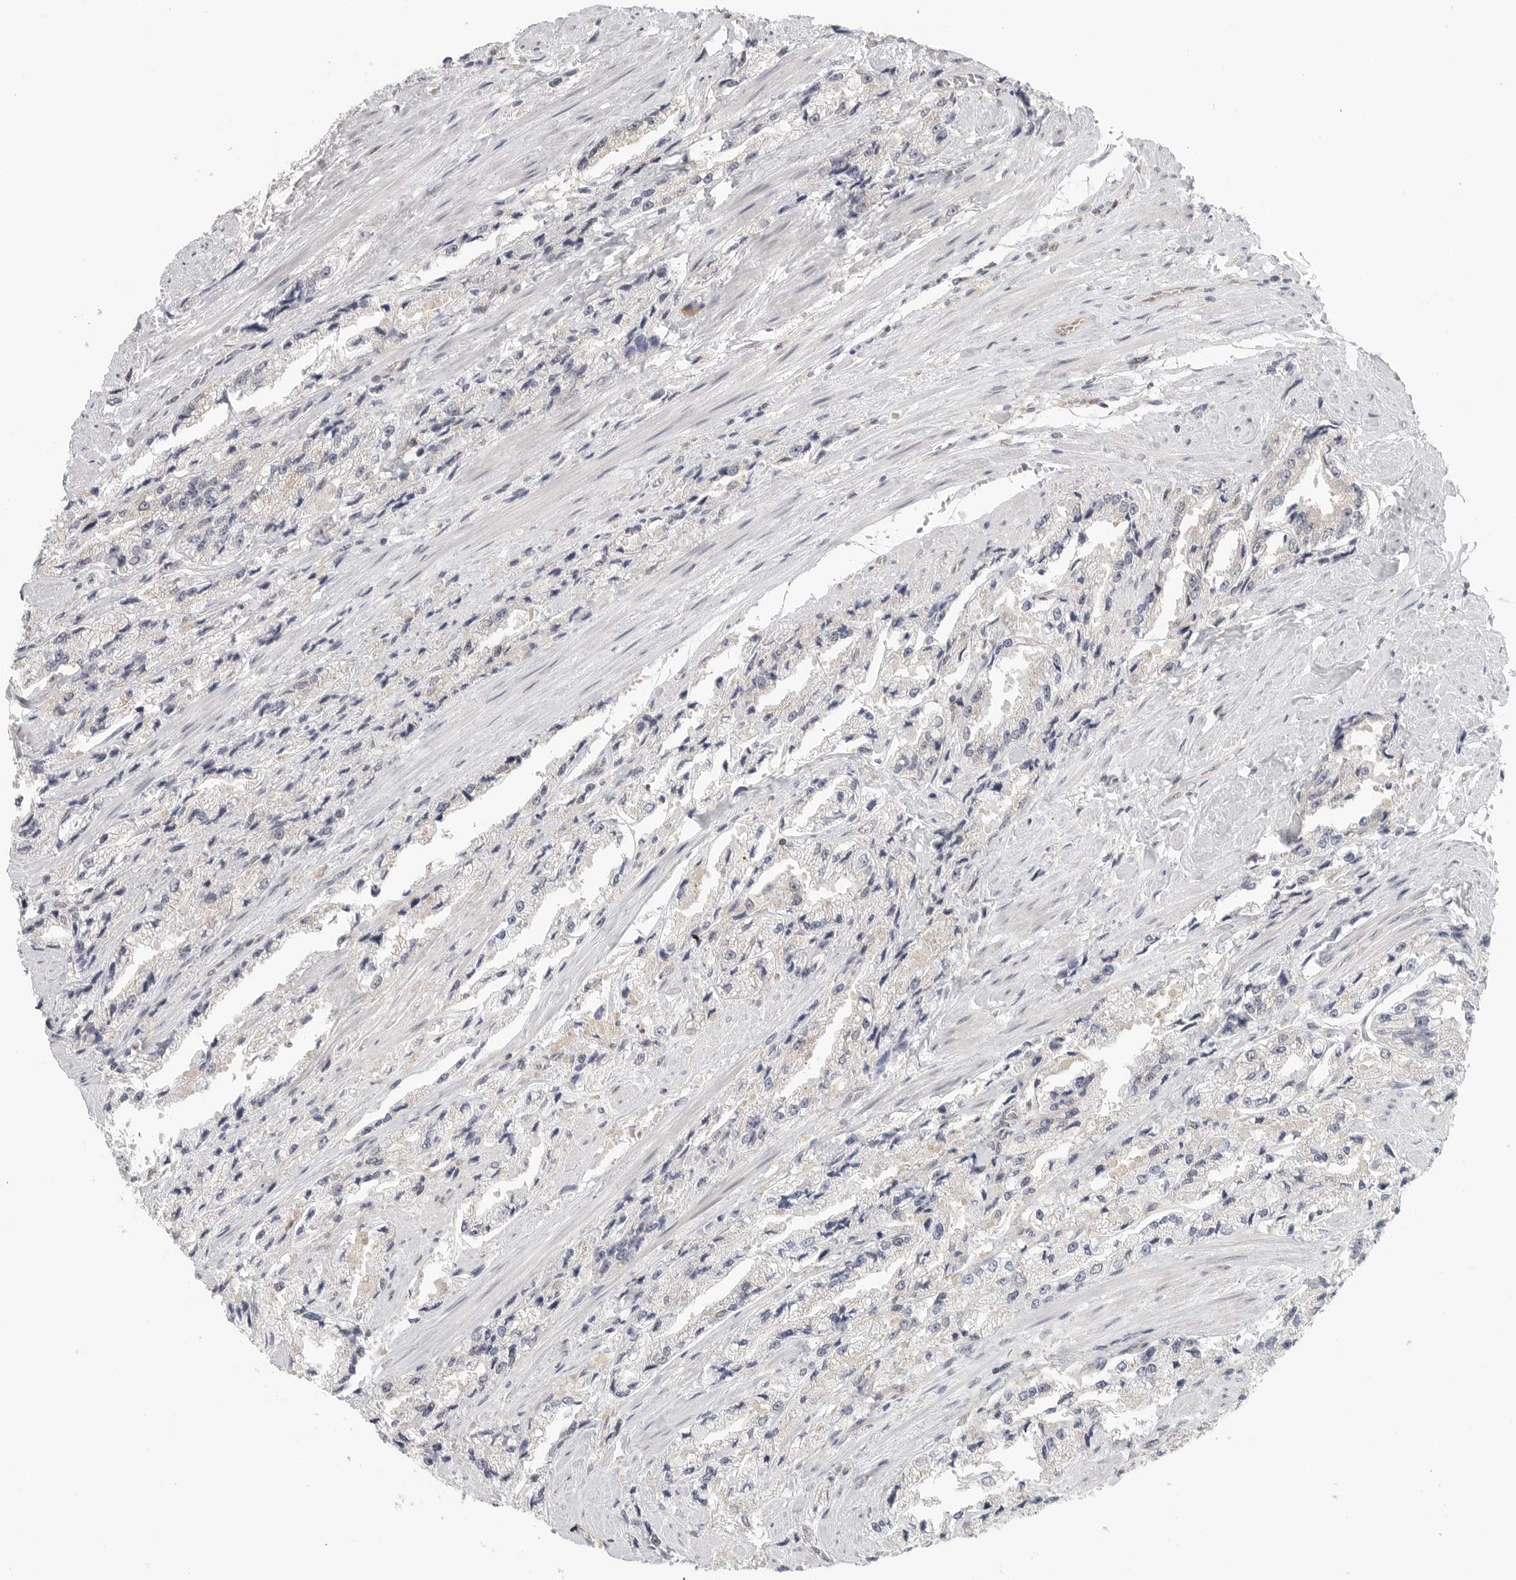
{"staining": {"intensity": "negative", "quantity": "none", "location": "none"}, "tissue": "prostate cancer", "cell_type": "Tumor cells", "image_type": "cancer", "snomed": [{"axis": "morphology", "description": "Adenocarcinoma, High grade"}, {"axis": "topography", "description": "Prostate"}], "caption": "Adenocarcinoma (high-grade) (prostate) was stained to show a protein in brown. There is no significant staining in tumor cells.", "gene": "HDAC6", "patient": {"sex": "male", "age": 58}}